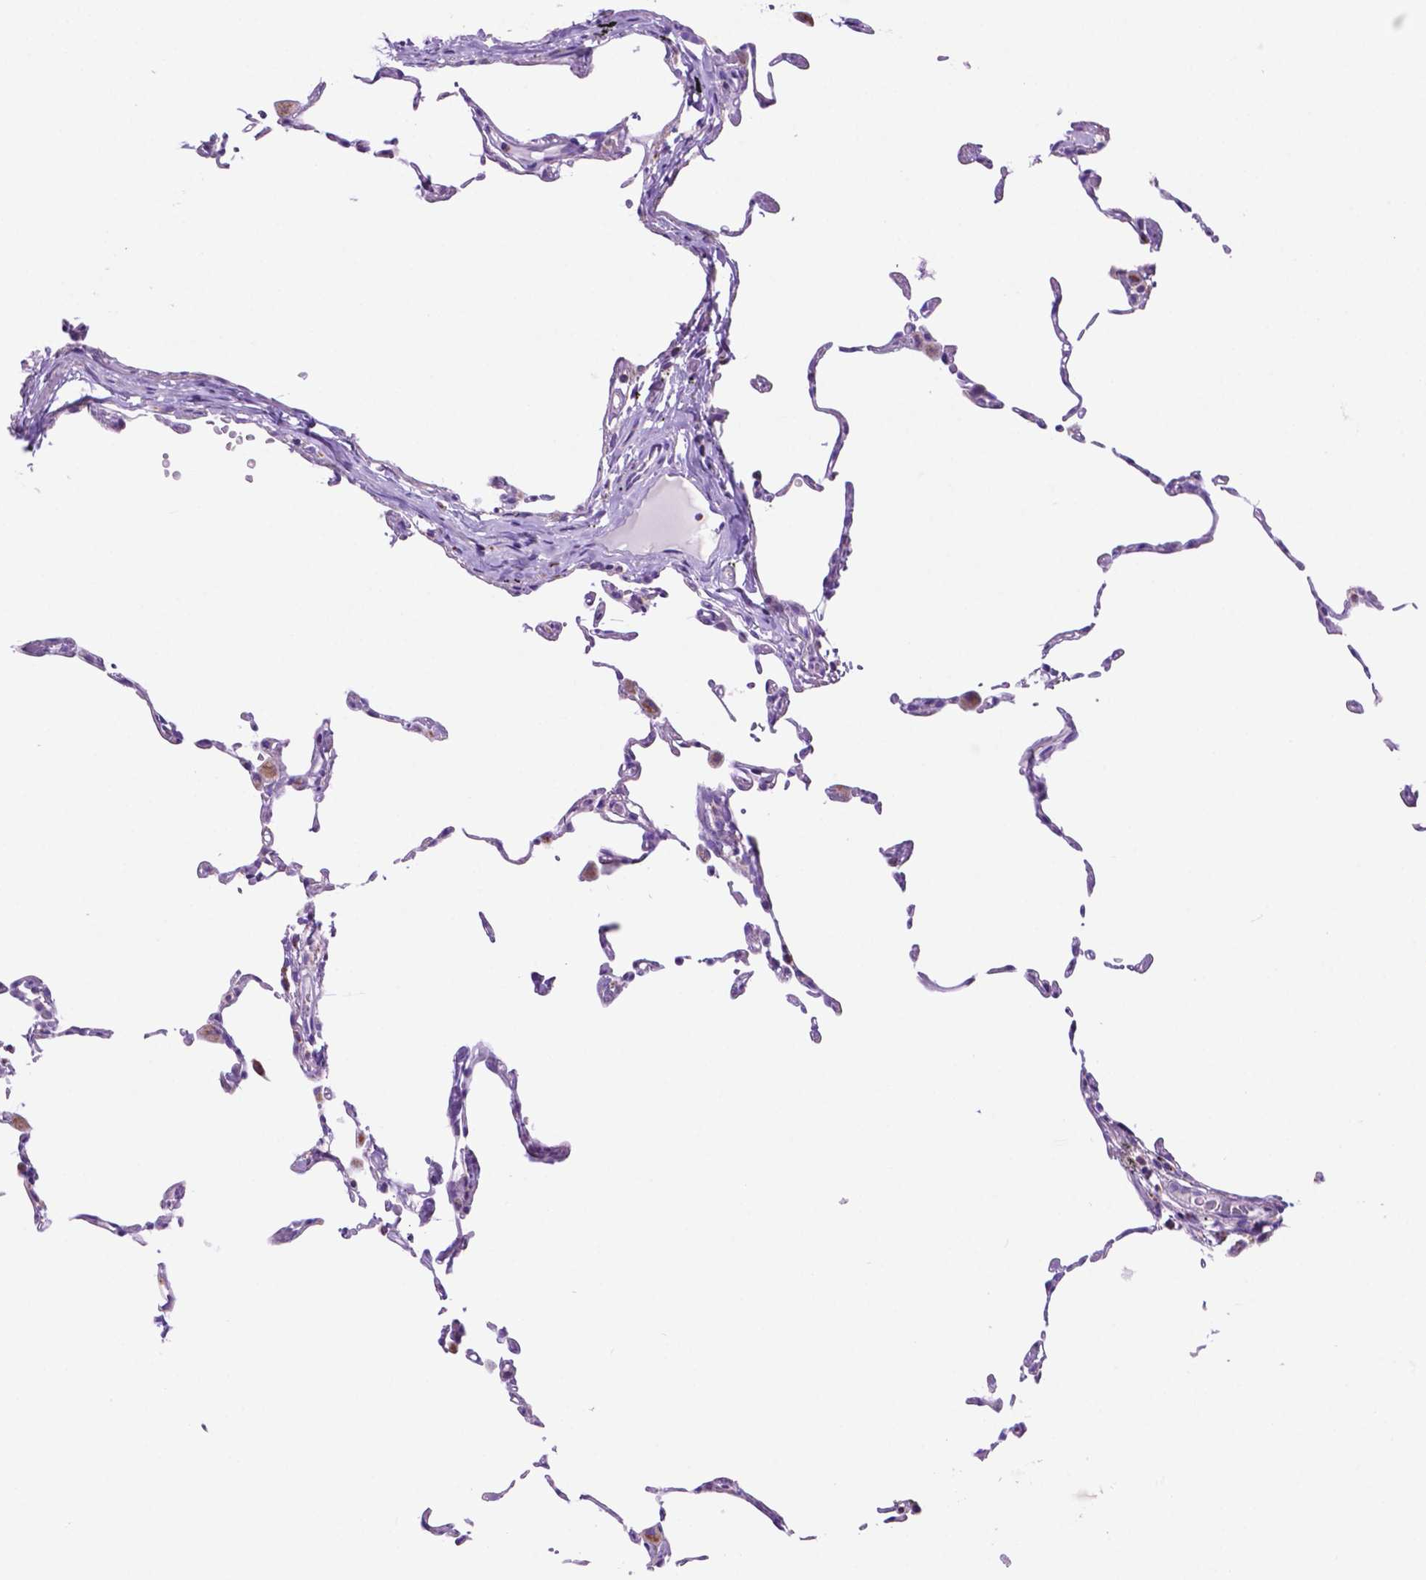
{"staining": {"intensity": "negative", "quantity": "none", "location": "none"}, "tissue": "lung", "cell_type": "Alveolar cells", "image_type": "normal", "snomed": [{"axis": "morphology", "description": "Normal tissue, NOS"}, {"axis": "topography", "description": "Lung"}], "caption": "This is an immunohistochemistry (IHC) photomicrograph of unremarkable lung. There is no staining in alveolar cells.", "gene": "GDPD5", "patient": {"sex": "female", "age": 57}}